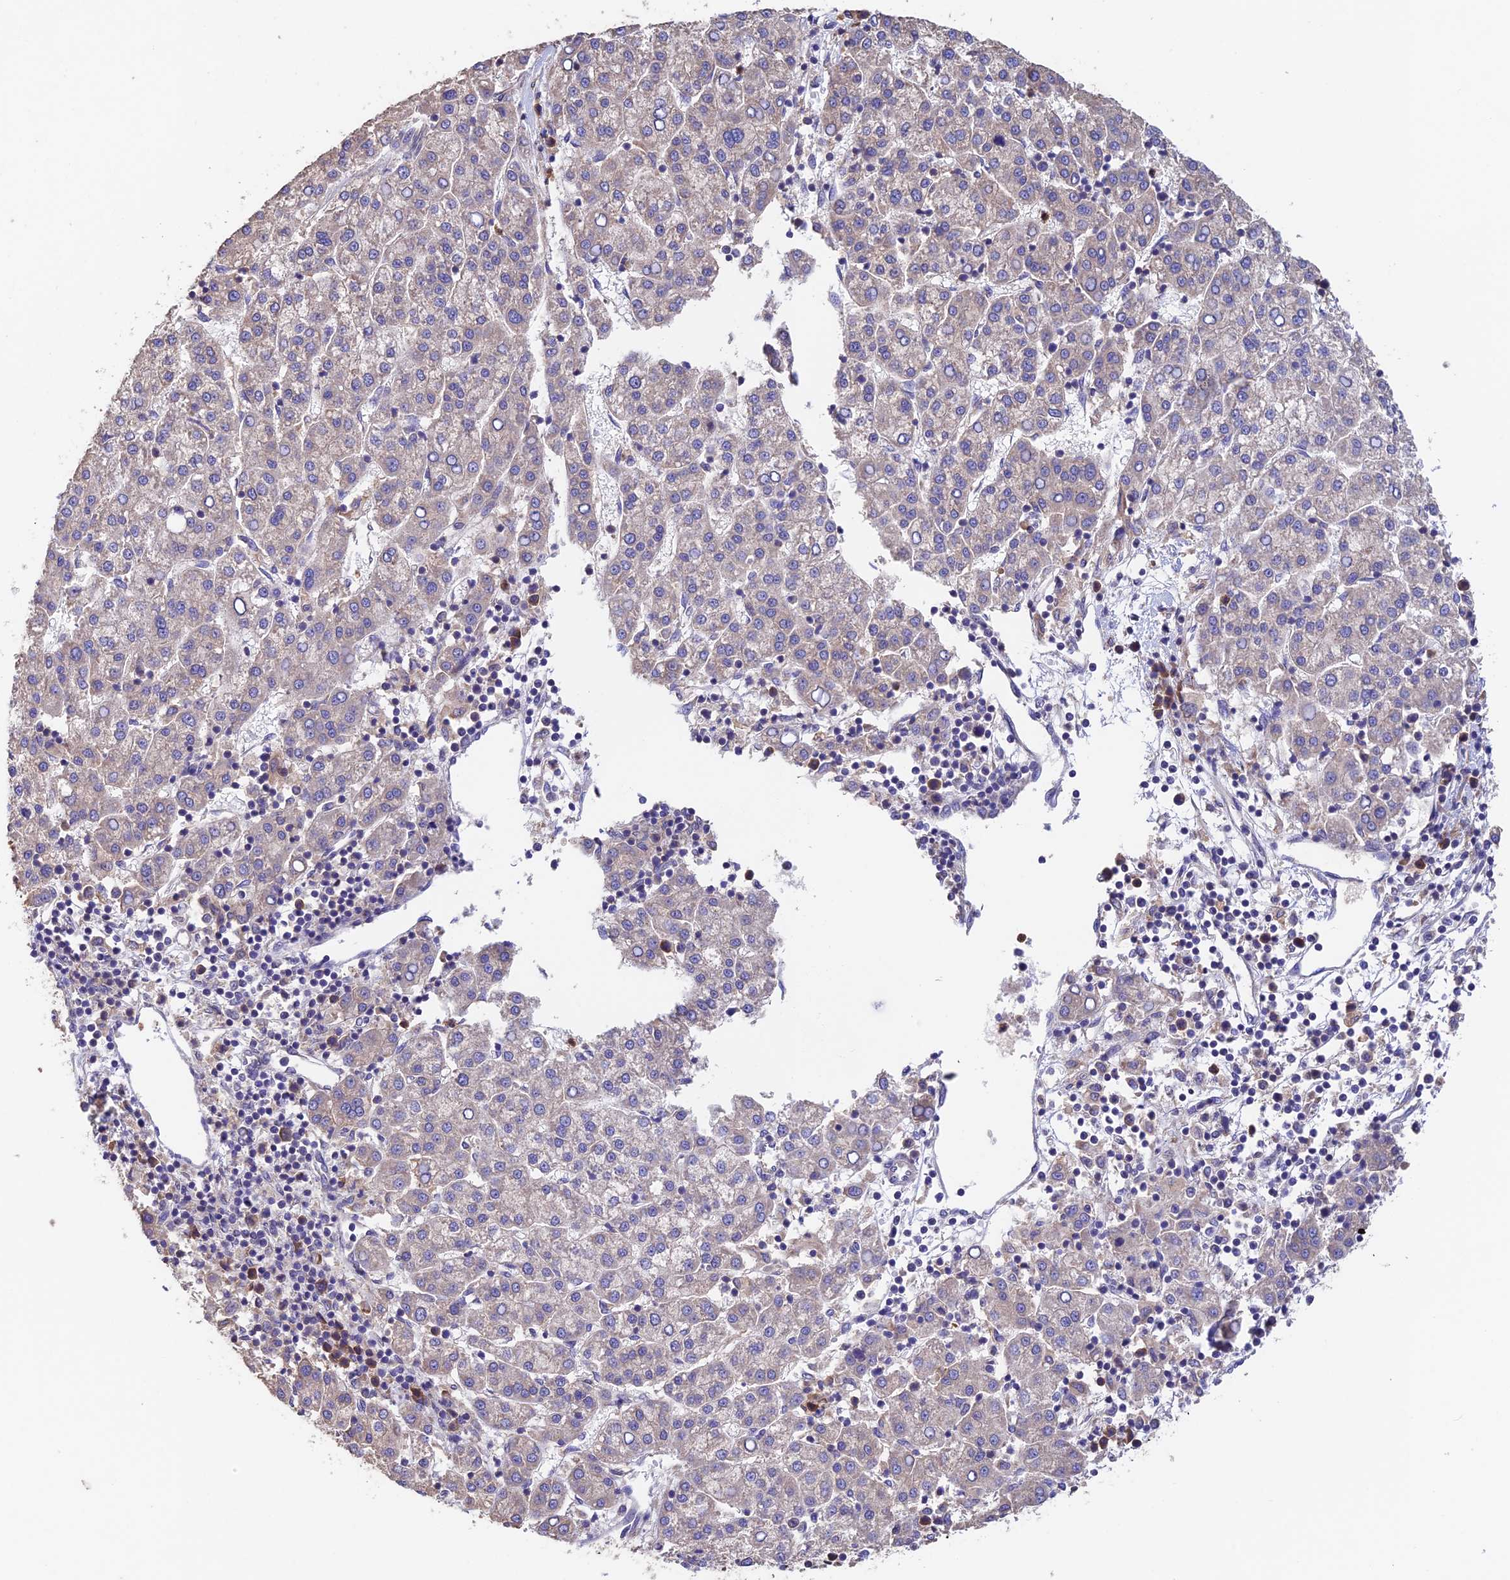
{"staining": {"intensity": "weak", "quantity": "<25%", "location": "cytoplasmic/membranous"}, "tissue": "liver cancer", "cell_type": "Tumor cells", "image_type": "cancer", "snomed": [{"axis": "morphology", "description": "Carcinoma, Hepatocellular, NOS"}, {"axis": "topography", "description": "Liver"}], "caption": "Immunohistochemistry of liver cancer reveals no staining in tumor cells.", "gene": "EMC3", "patient": {"sex": "female", "age": 58}}